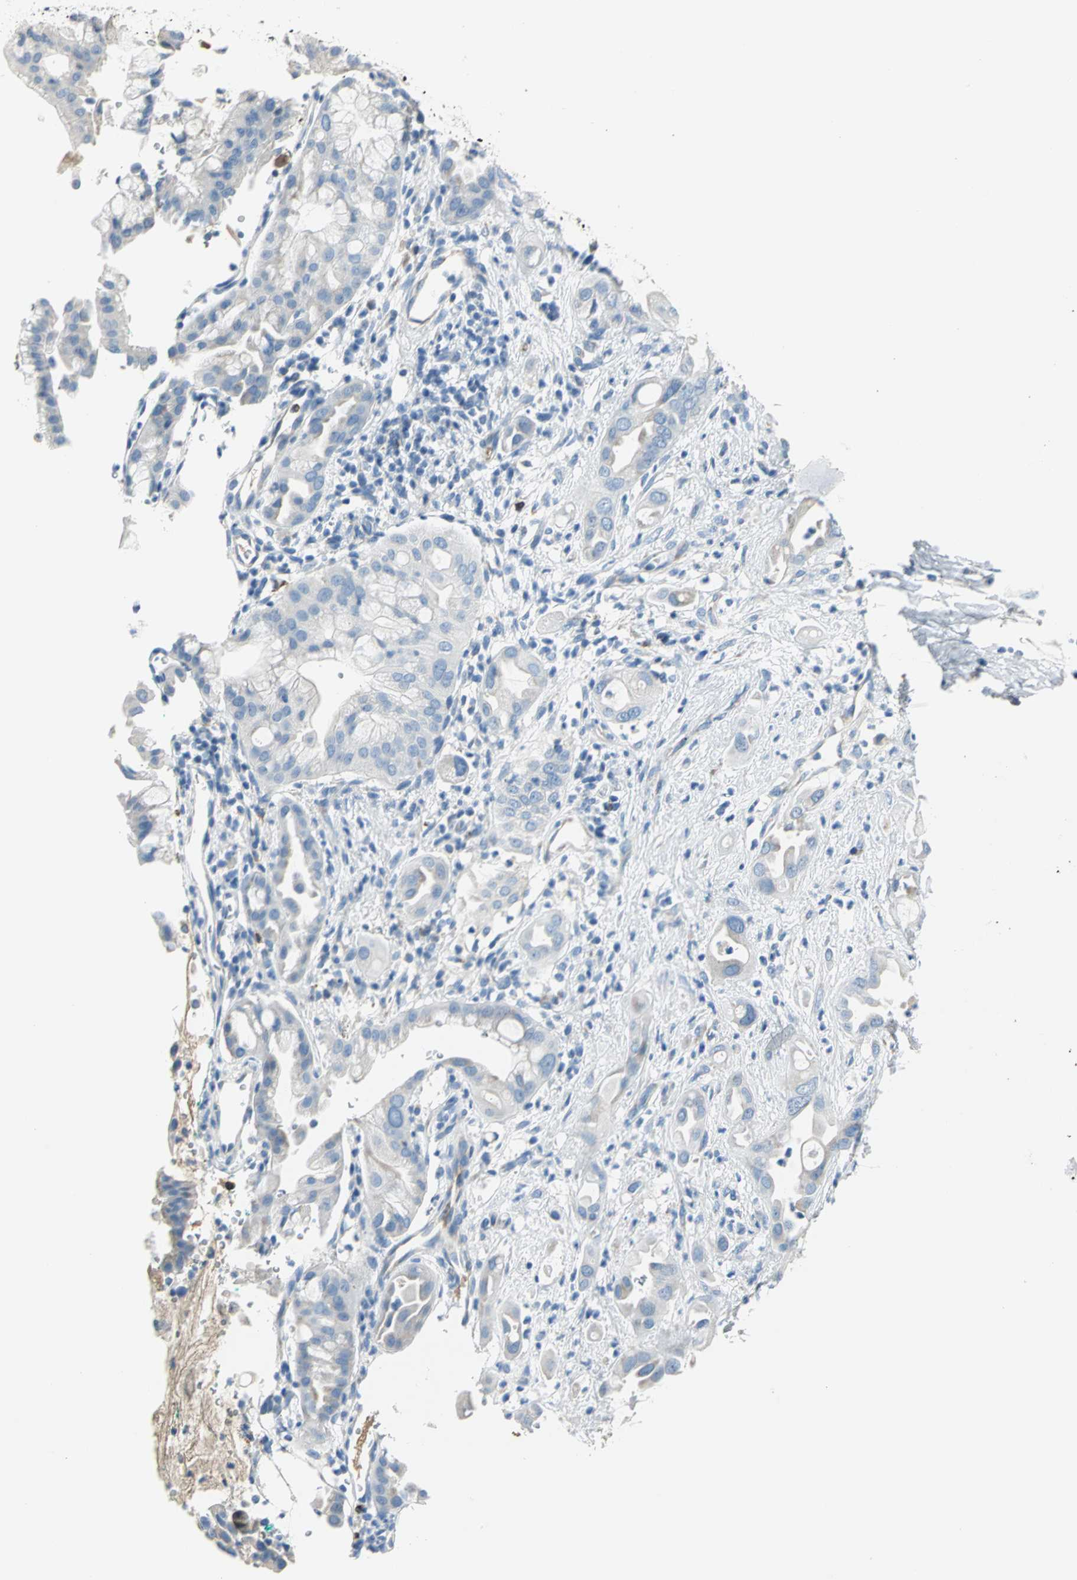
{"staining": {"intensity": "negative", "quantity": "none", "location": "none"}, "tissue": "pancreatic cancer", "cell_type": "Tumor cells", "image_type": "cancer", "snomed": [{"axis": "morphology", "description": "Adenocarcinoma, NOS"}, {"axis": "morphology", "description": "Adenocarcinoma, metastatic, NOS"}, {"axis": "topography", "description": "Lymph node"}, {"axis": "topography", "description": "Pancreas"}, {"axis": "topography", "description": "Duodenum"}], "caption": "Protein analysis of pancreatic adenocarcinoma reveals no significant expression in tumor cells.", "gene": "ALOX15", "patient": {"sex": "female", "age": 64}}